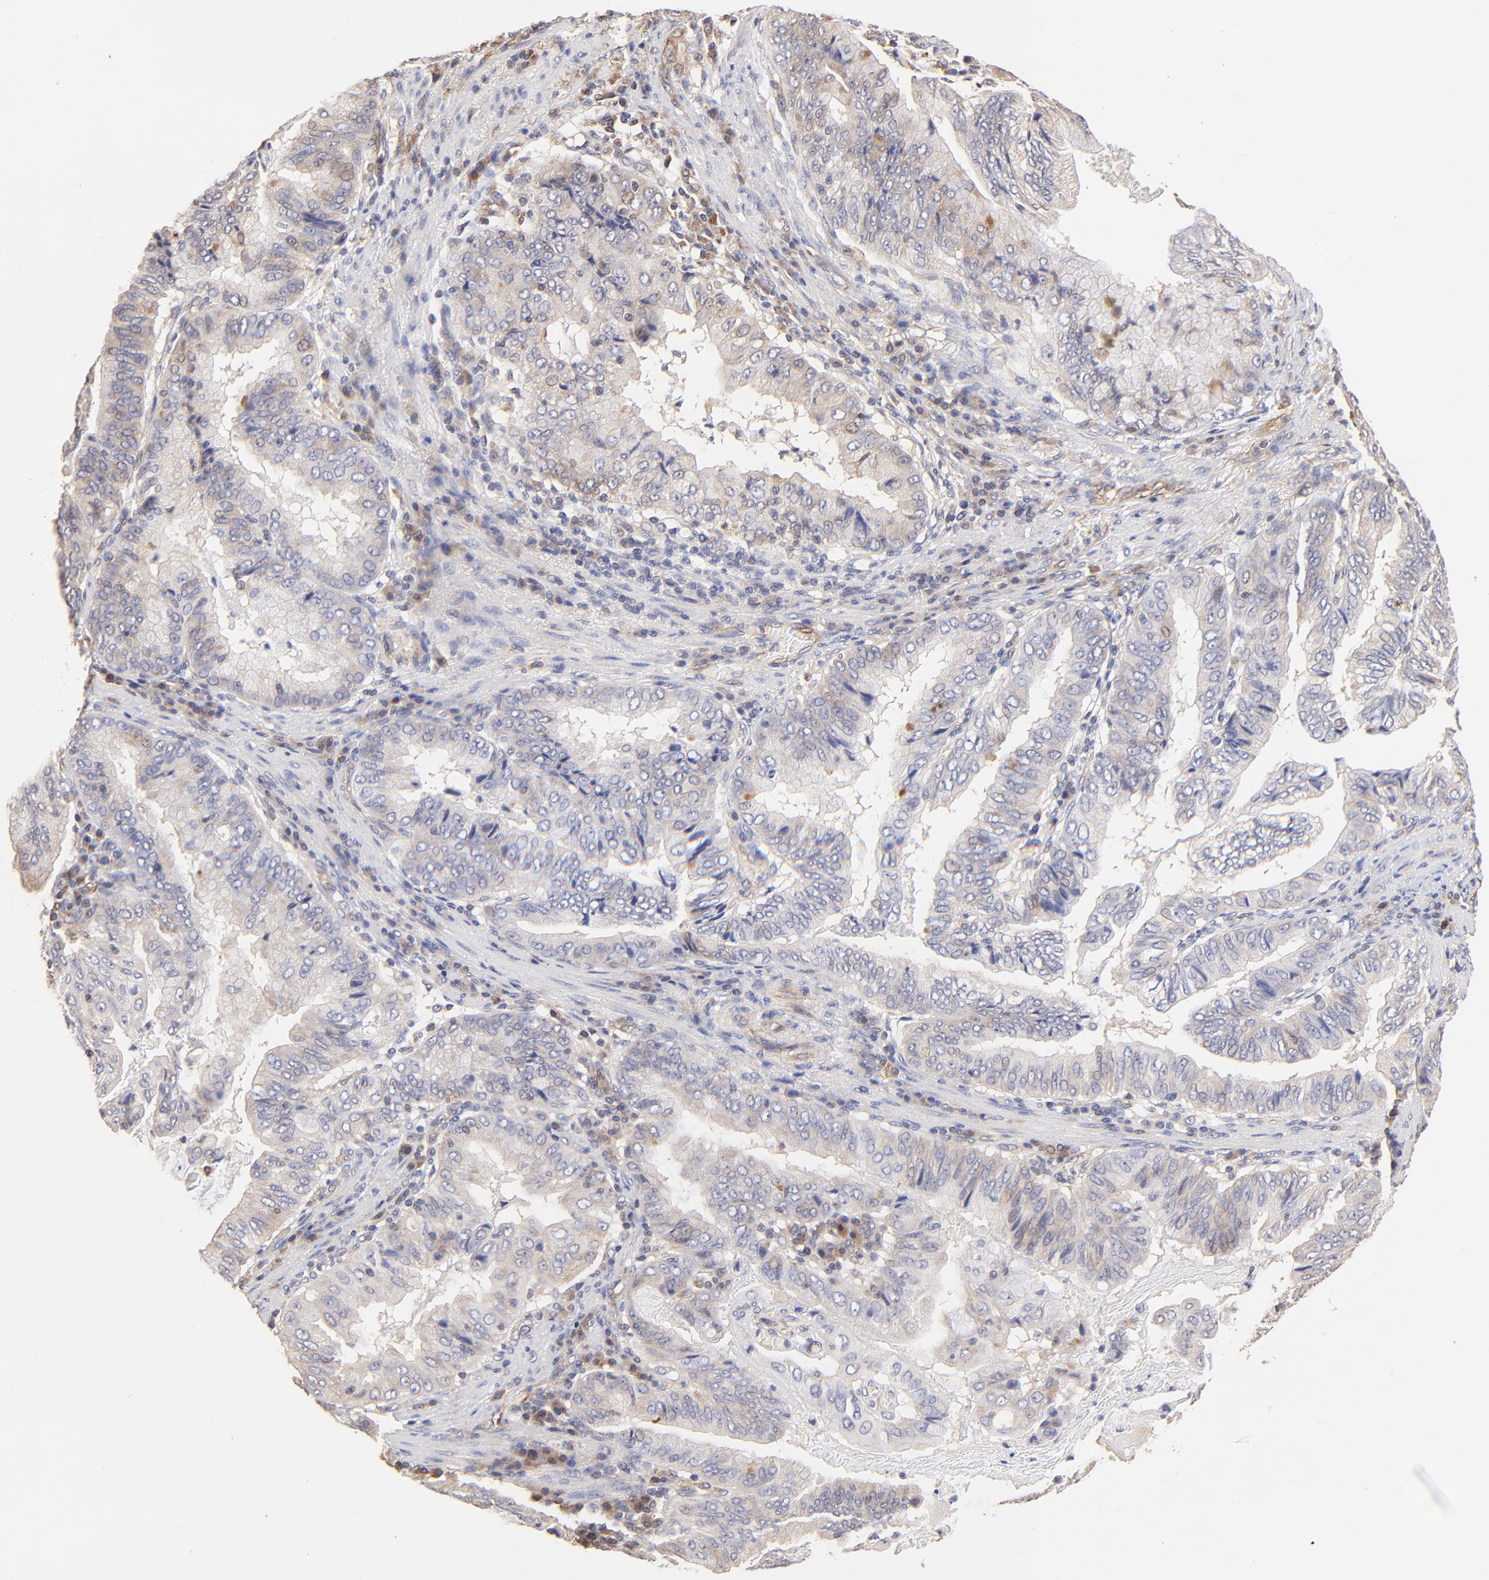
{"staining": {"intensity": "weak", "quantity": ">75%", "location": "cytoplasmic/membranous"}, "tissue": "stomach cancer", "cell_type": "Tumor cells", "image_type": "cancer", "snomed": [{"axis": "morphology", "description": "Adenocarcinoma, NOS"}, {"axis": "topography", "description": "Stomach, upper"}], "caption": "An image of human stomach cancer stained for a protein displays weak cytoplasmic/membranous brown staining in tumor cells.", "gene": "TNFAIP3", "patient": {"sex": "male", "age": 80}}